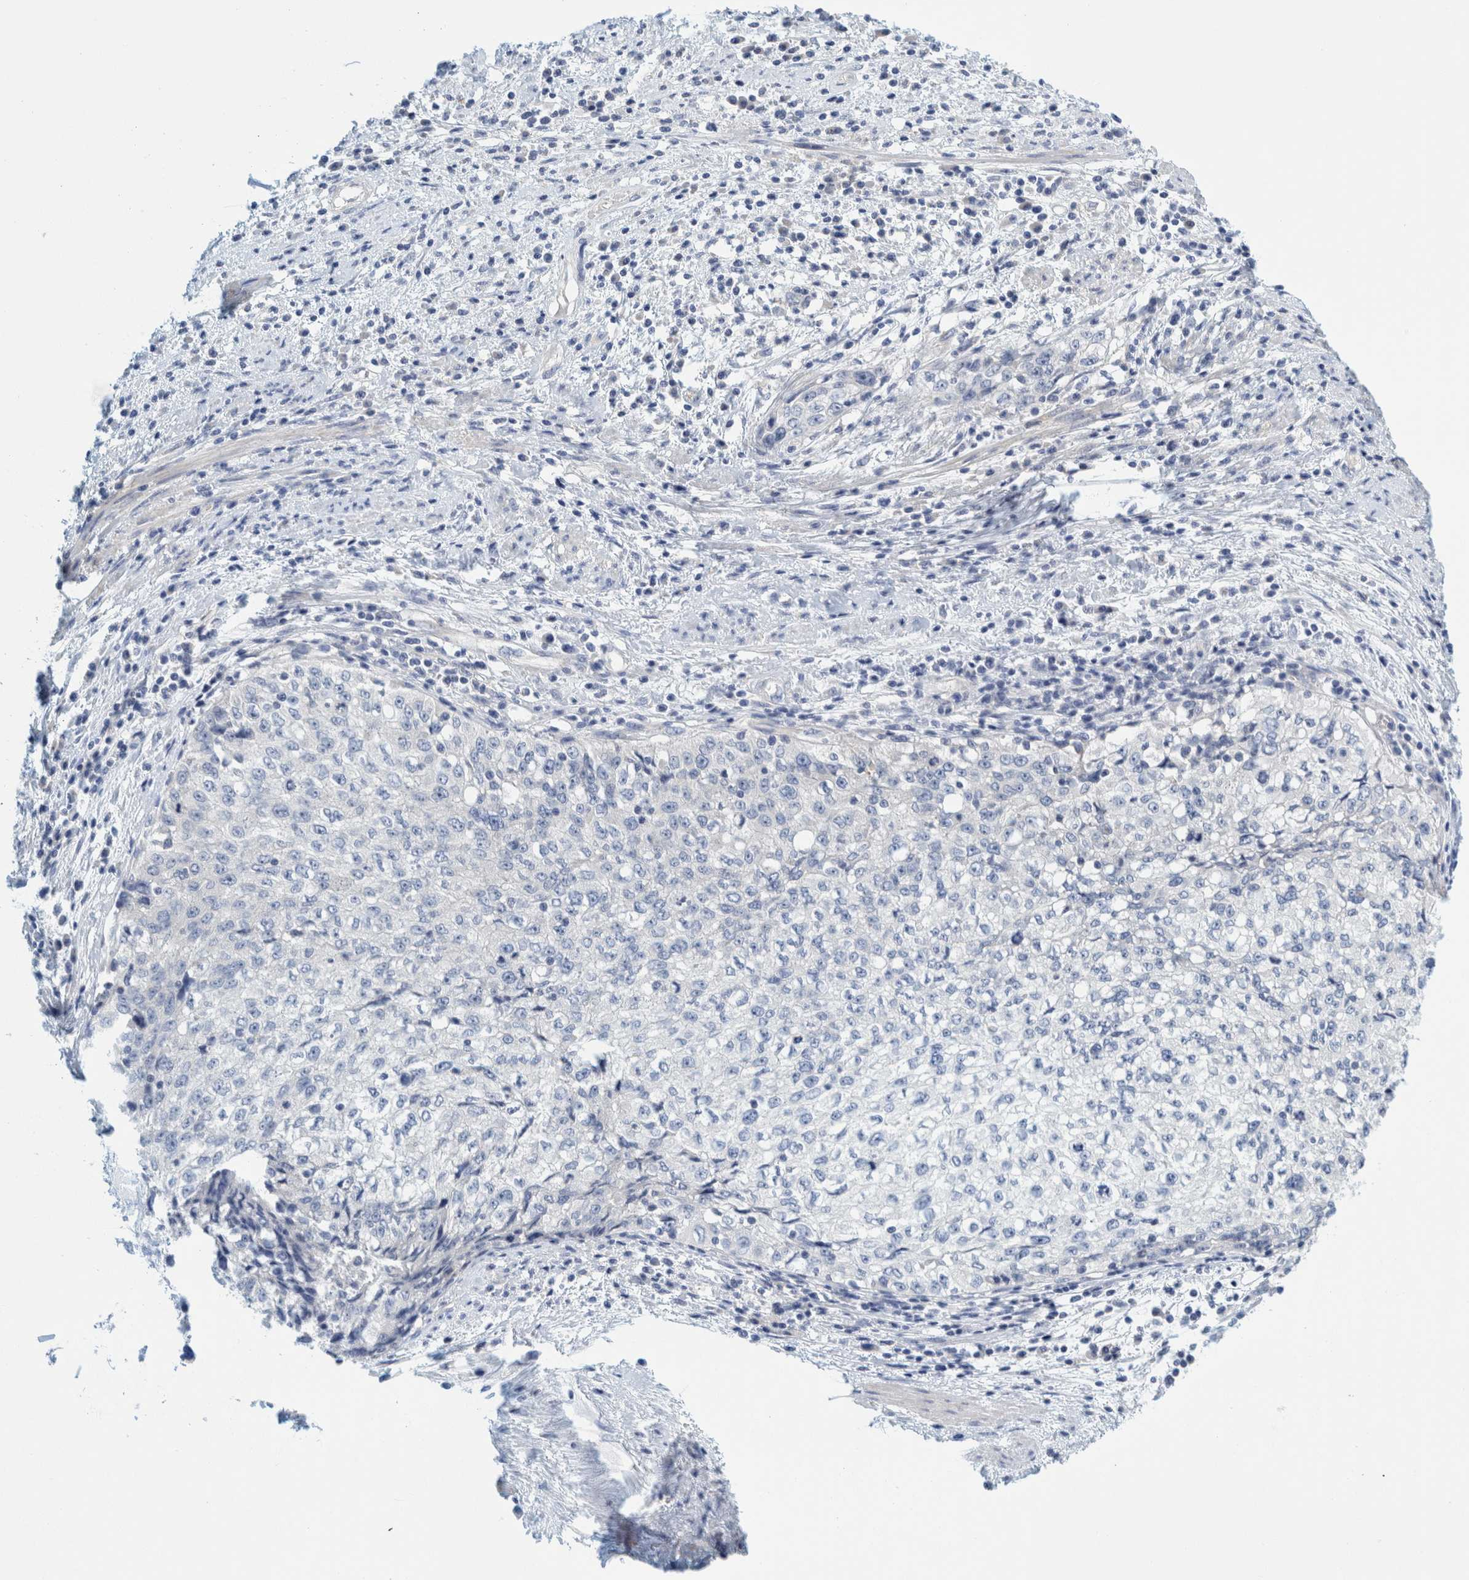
{"staining": {"intensity": "negative", "quantity": "none", "location": "none"}, "tissue": "cervical cancer", "cell_type": "Tumor cells", "image_type": "cancer", "snomed": [{"axis": "morphology", "description": "Squamous cell carcinoma, NOS"}, {"axis": "topography", "description": "Cervix"}], "caption": "Immunohistochemical staining of human cervical cancer reveals no significant expression in tumor cells.", "gene": "ZNF324B", "patient": {"sex": "female", "age": 57}}